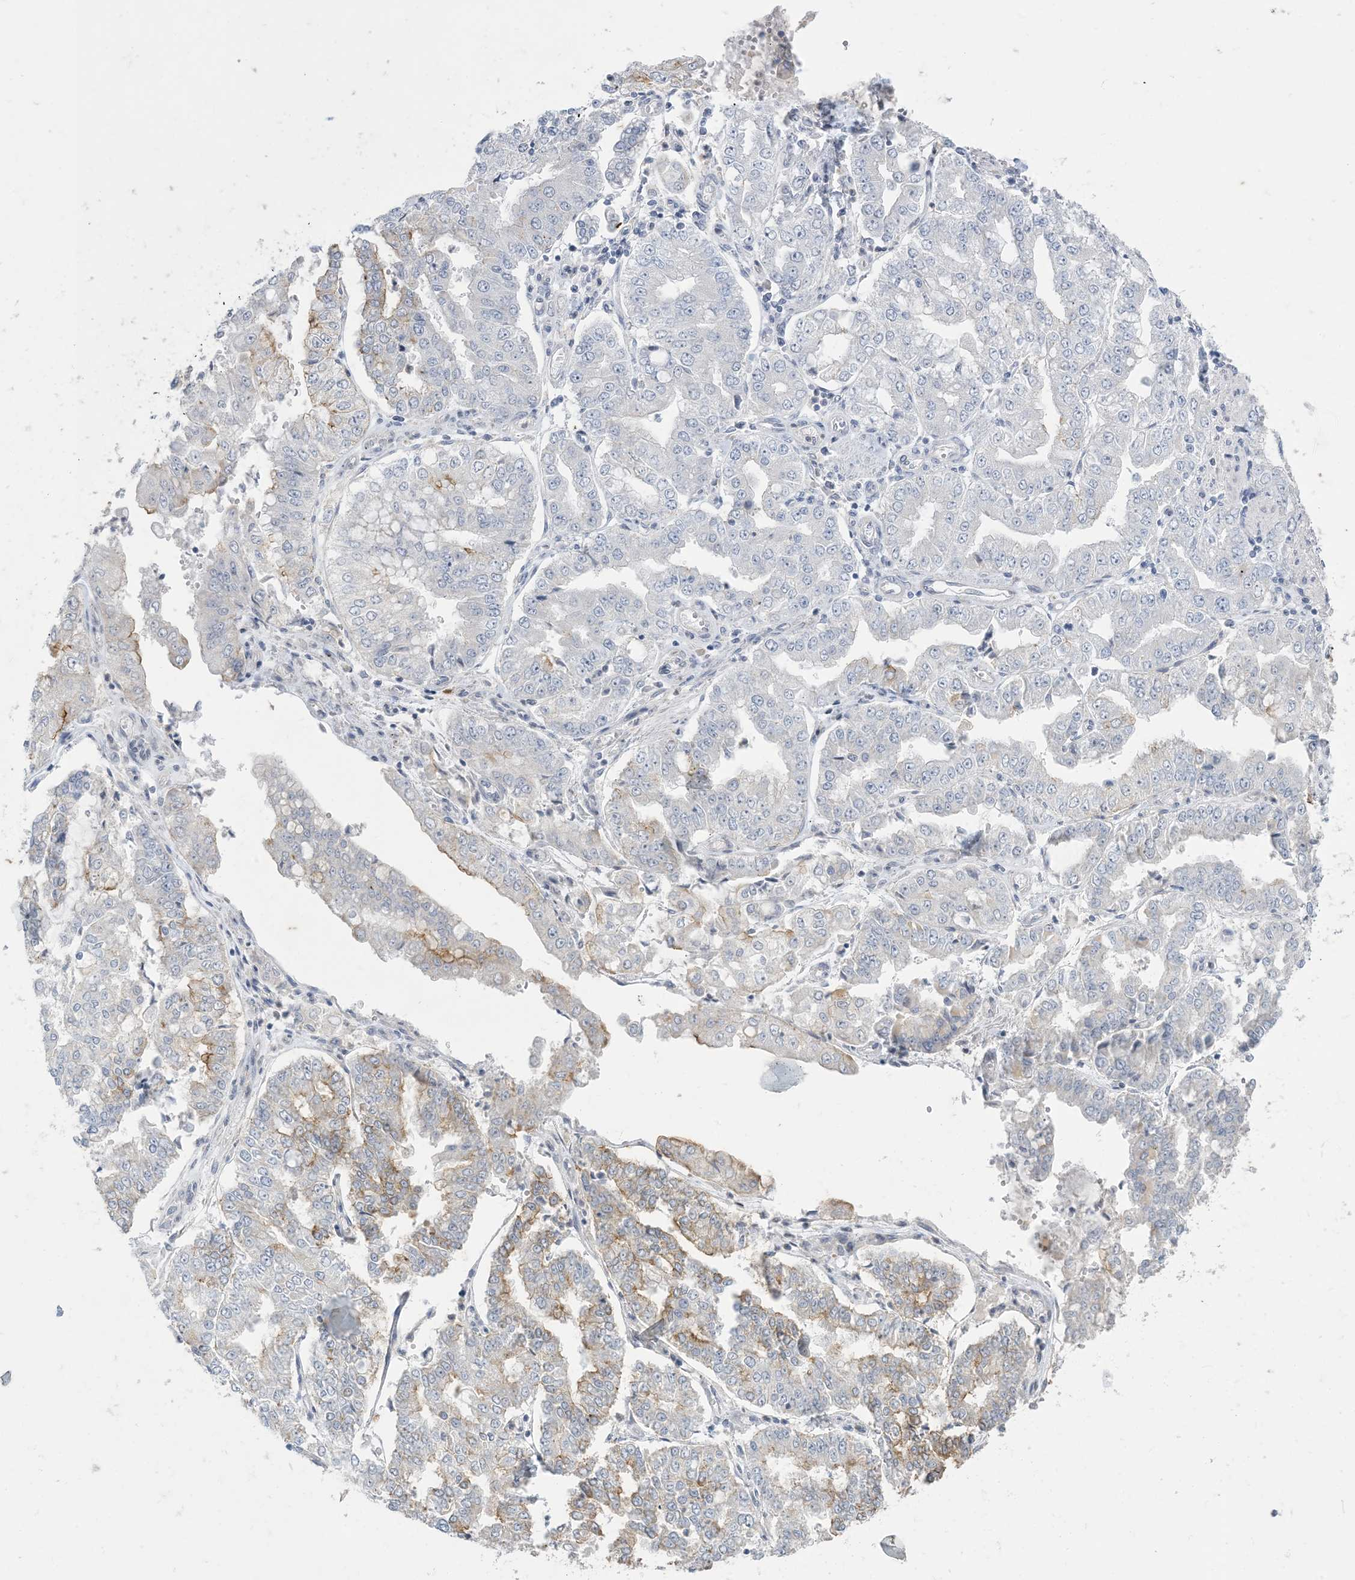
{"staining": {"intensity": "moderate", "quantity": "<25%", "location": "cytoplasmic/membranous"}, "tissue": "stomach cancer", "cell_type": "Tumor cells", "image_type": "cancer", "snomed": [{"axis": "morphology", "description": "Adenocarcinoma, NOS"}, {"axis": "topography", "description": "Stomach"}], "caption": "DAB immunohistochemical staining of human adenocarcinoma (stomach) shows moderate cytoplasmic/membranous protein positivity in about <25% of tumor cells.", "gene": "KIF3A", "patient": {"sex": "male", "age": 76}}